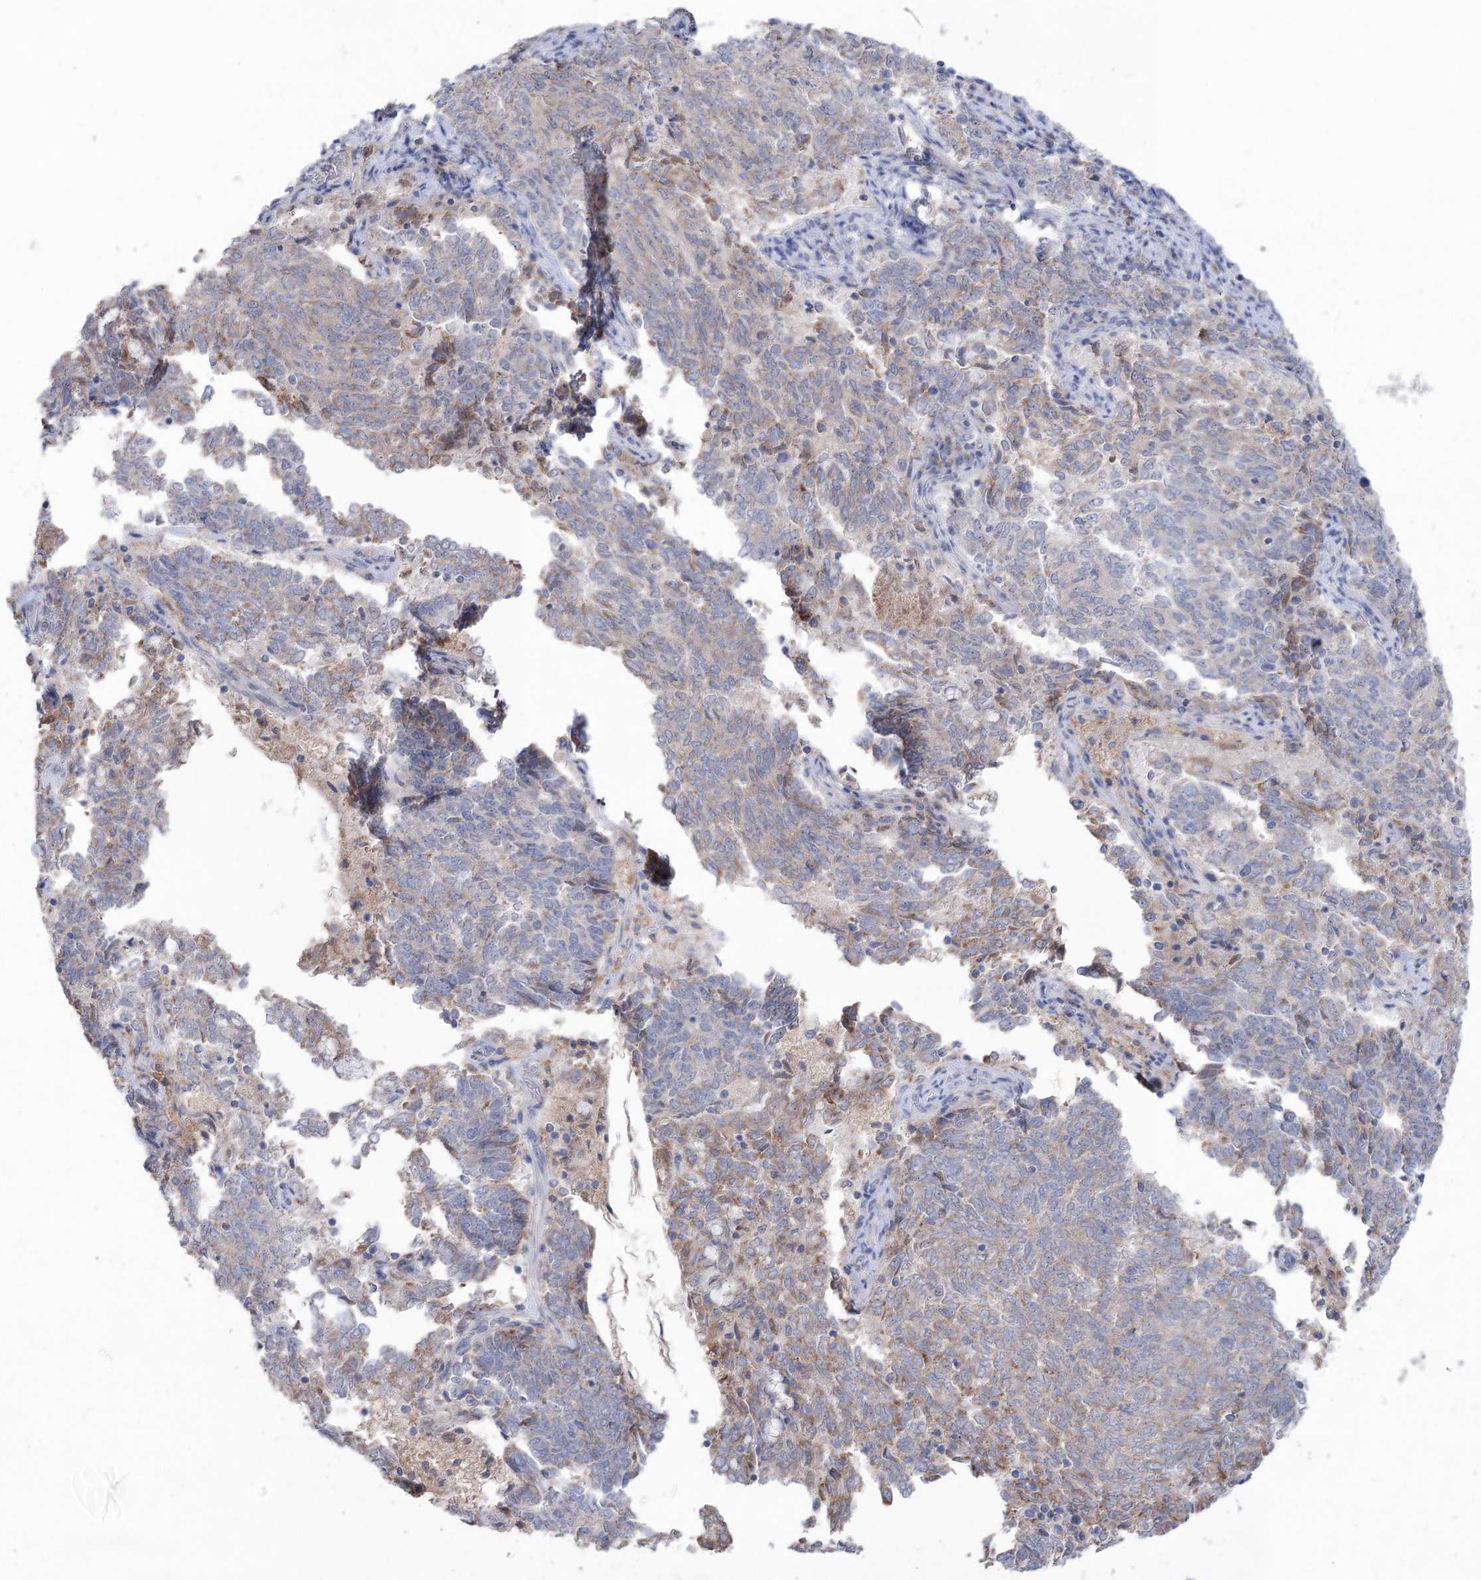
{"staining": {"intensity": "negative", "quantity": "none", "location": "none"}, "tissue": "endometrial cancer", "cell_type": "Tumor cells", "image_type": "cancer", "snomed": [{"axis": "morphology", "description": "Adenocarcinoma, NOS"}, {"axis": "topography", "description": "Endometrium"}], "caption": "This is an IHC photomicrograph of endometrial cancer. There is no staining in tumor cells.", "gene": "MTCH2", "patient": {"sex": "female", "age": 80}}